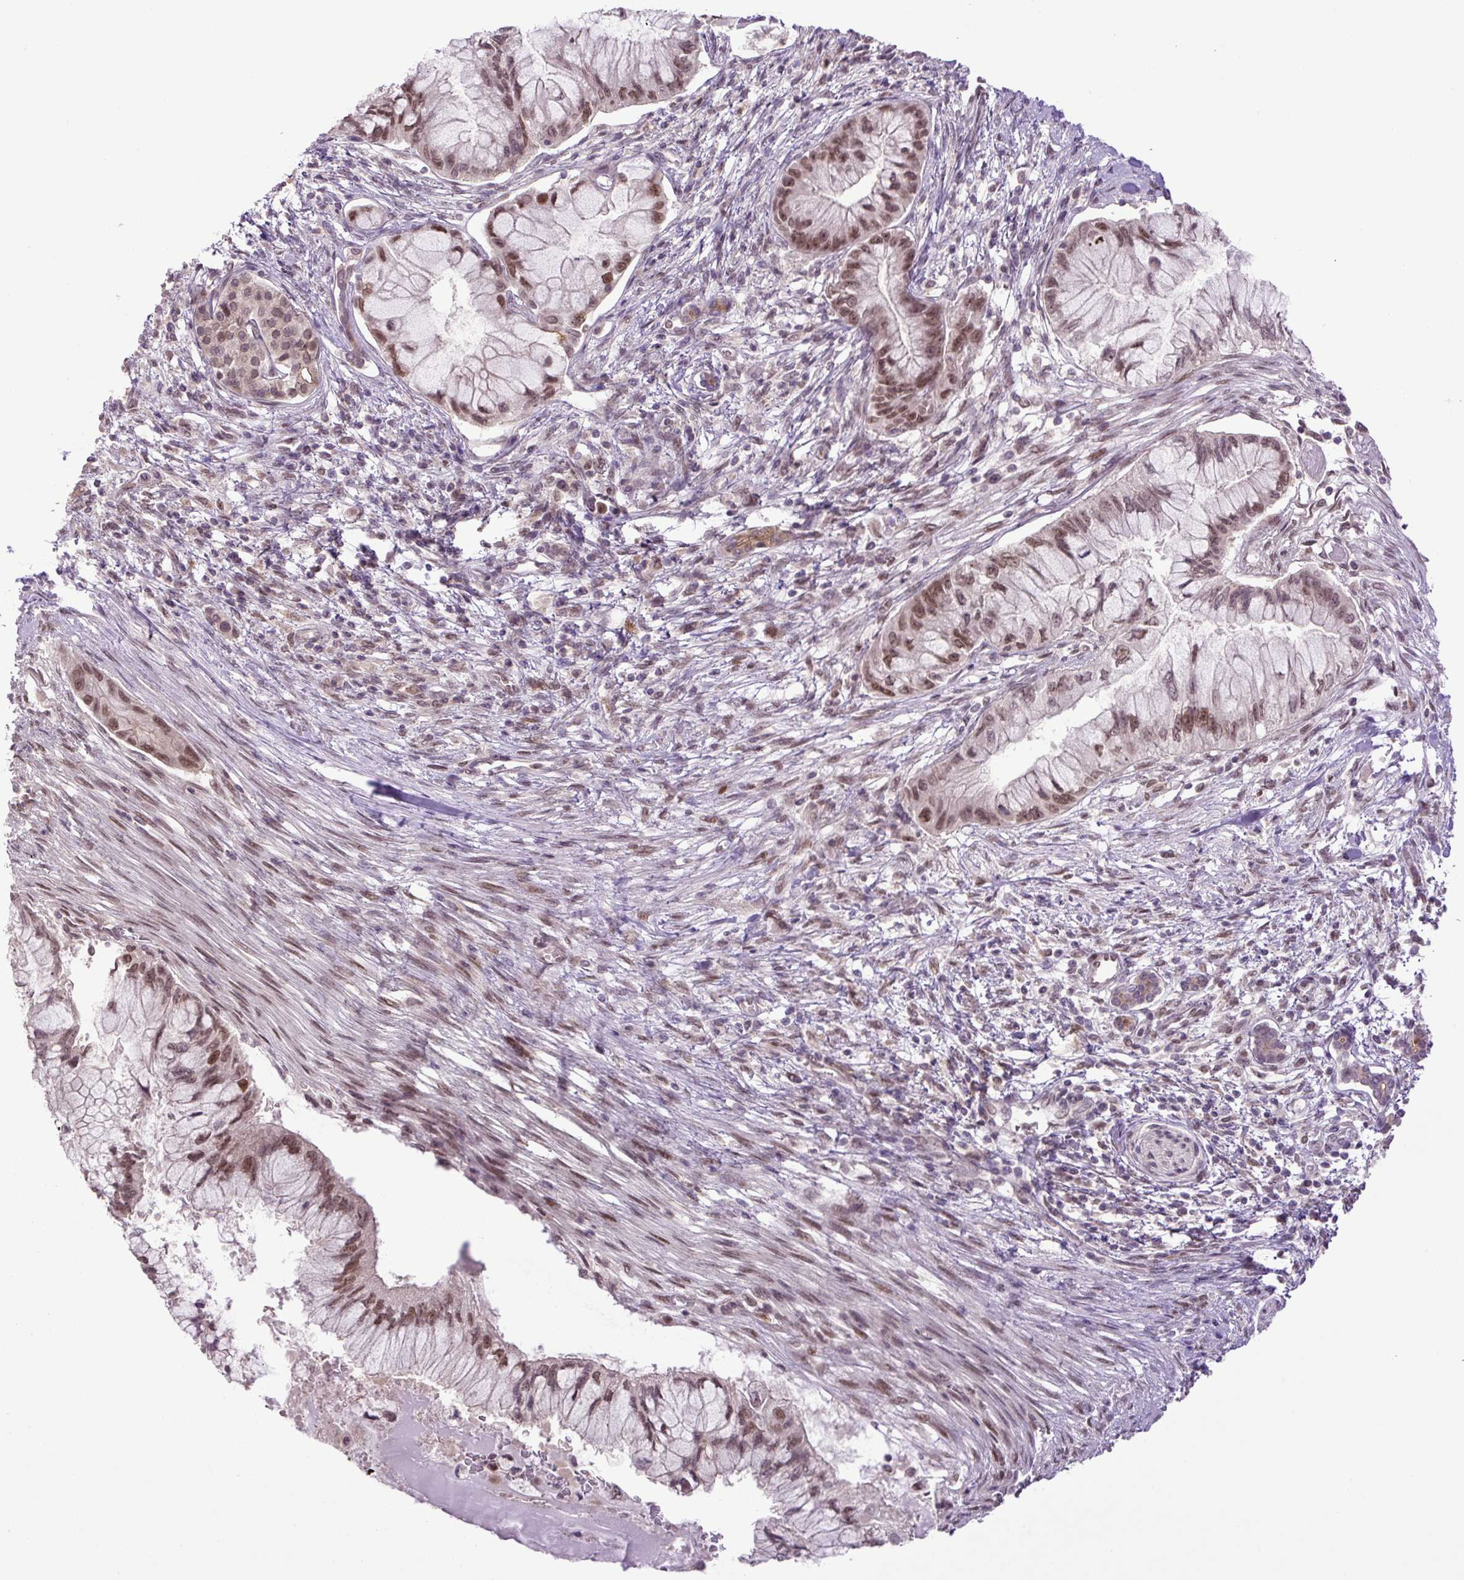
{"staining": {"intensity": "moderate", "quantity": ">75%", "location": "nuclear"}, "tissue": "pancreatic cancer", "cell_type": "Tumor cells", "image_type": "cancer", "snomed": [{"axis": "morphology", "description": "Adenocarcinoma, NOS"}, {"axis": "topography", "description": "Pancreas"}], "caption": "This is a micrograph of immunohistochemistry (IHC) staining of pancreatic cancer, which shows moderate staining in the nuclear of tumor cells.", "gene": "KPNA1", "patient": {"sex": "male", "age": 48}}